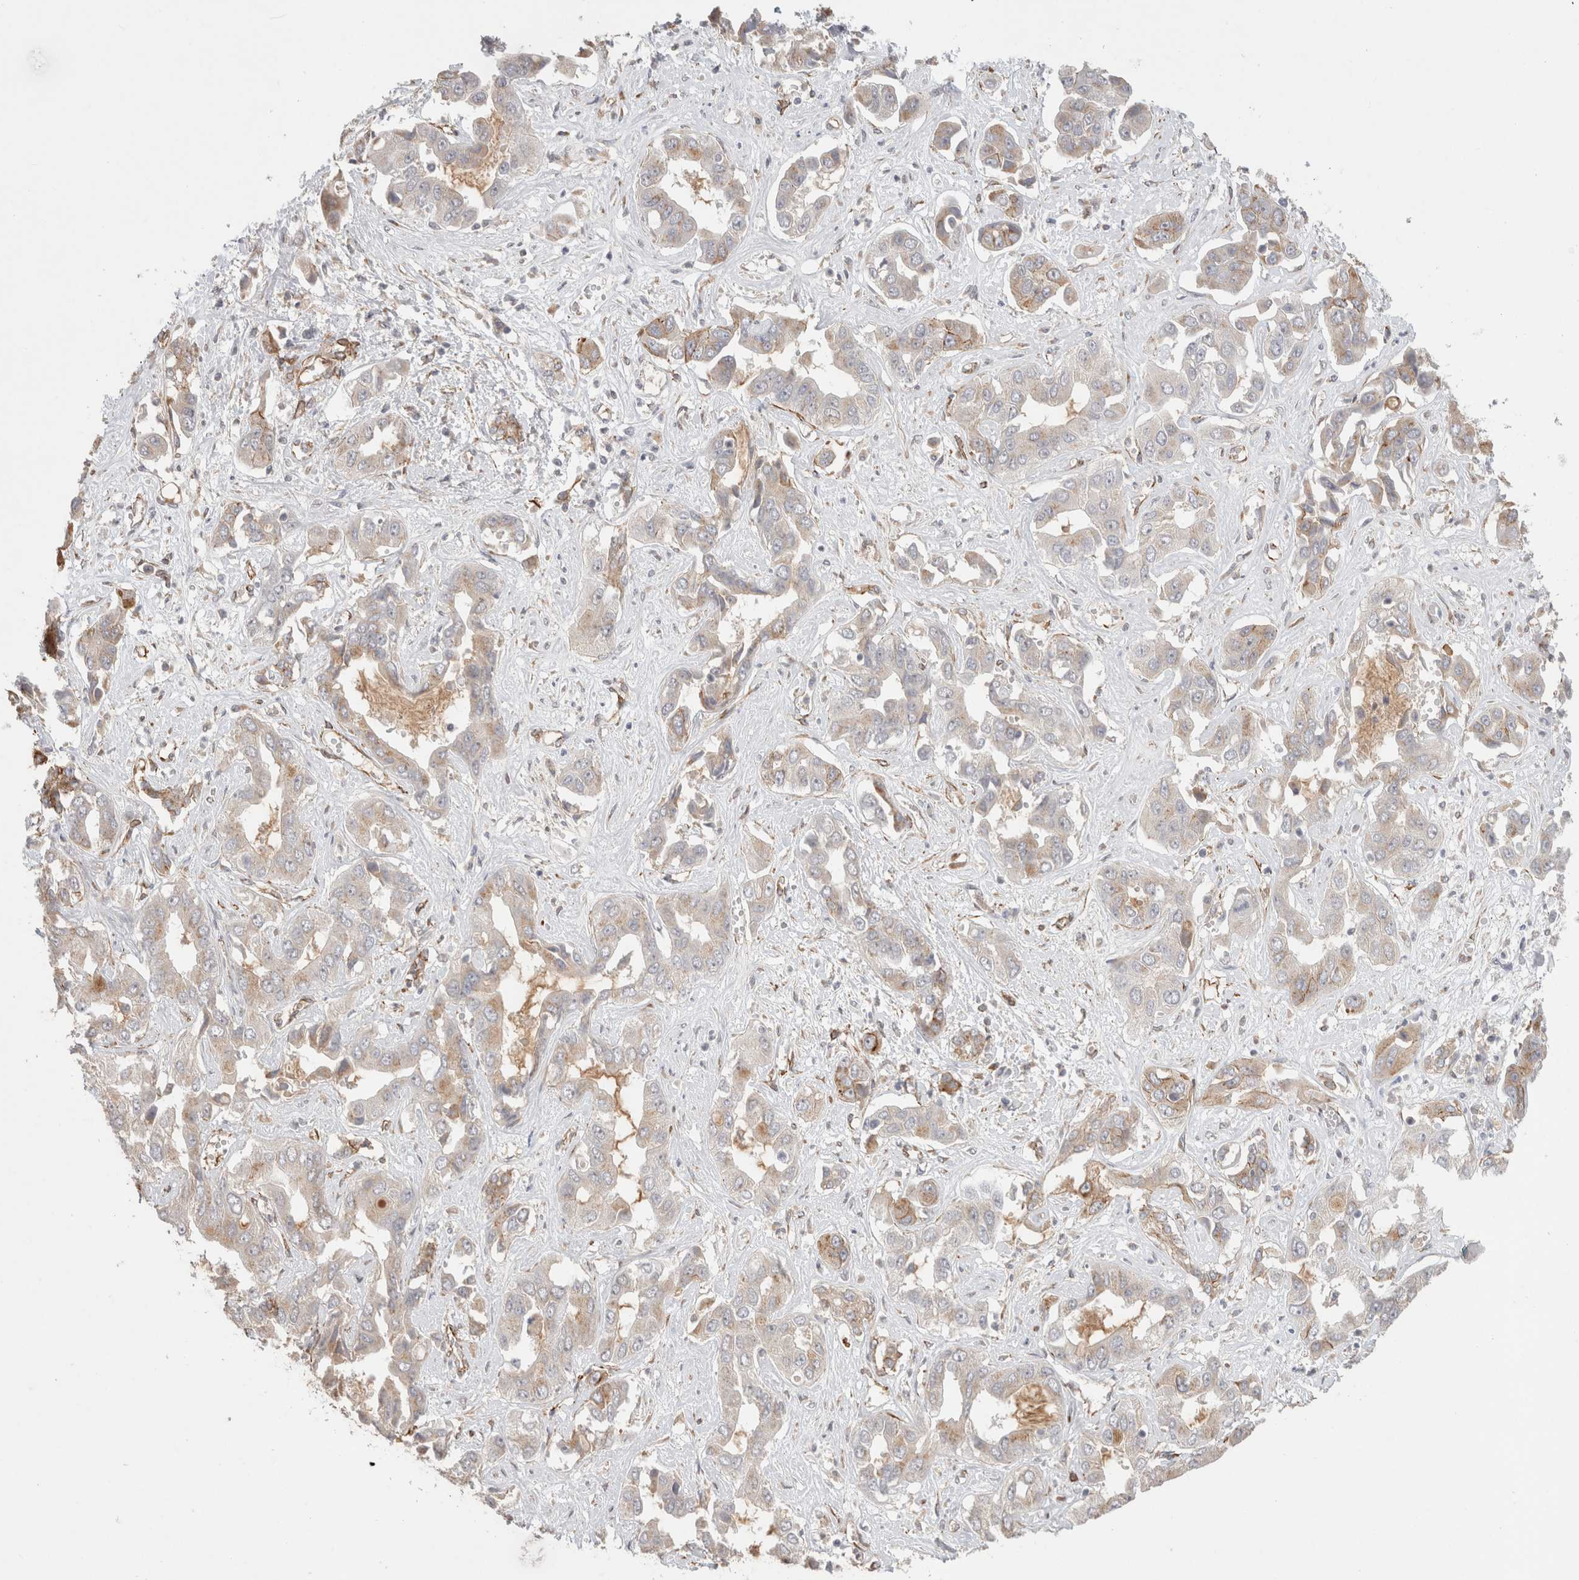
{"staining": {"intensity": "moderate", "quantity": "<25%", "location": "cytoplasmic/membranous"}, "tissue": "liver cancer", "cell_type": "Tumor cells", "image_type": "cancer", "snomed": [{"axis": "morphology", "description": "Cholangiocarcinoma"}, {"axis": "topography", "description": "Liver"}], "caption": "Protein analysis of cholangiocarcinoma (liver) tissue exhibits moderate cytoplasmic/membranous positivity in approximately <25% of tumor cells. Using DAB (brown) and hematoxylin (blue) stains, captured at high magnification using brightfield microscopy.", "gene": "CAAP1", "patient": {"sex": "female", "age": 52}}